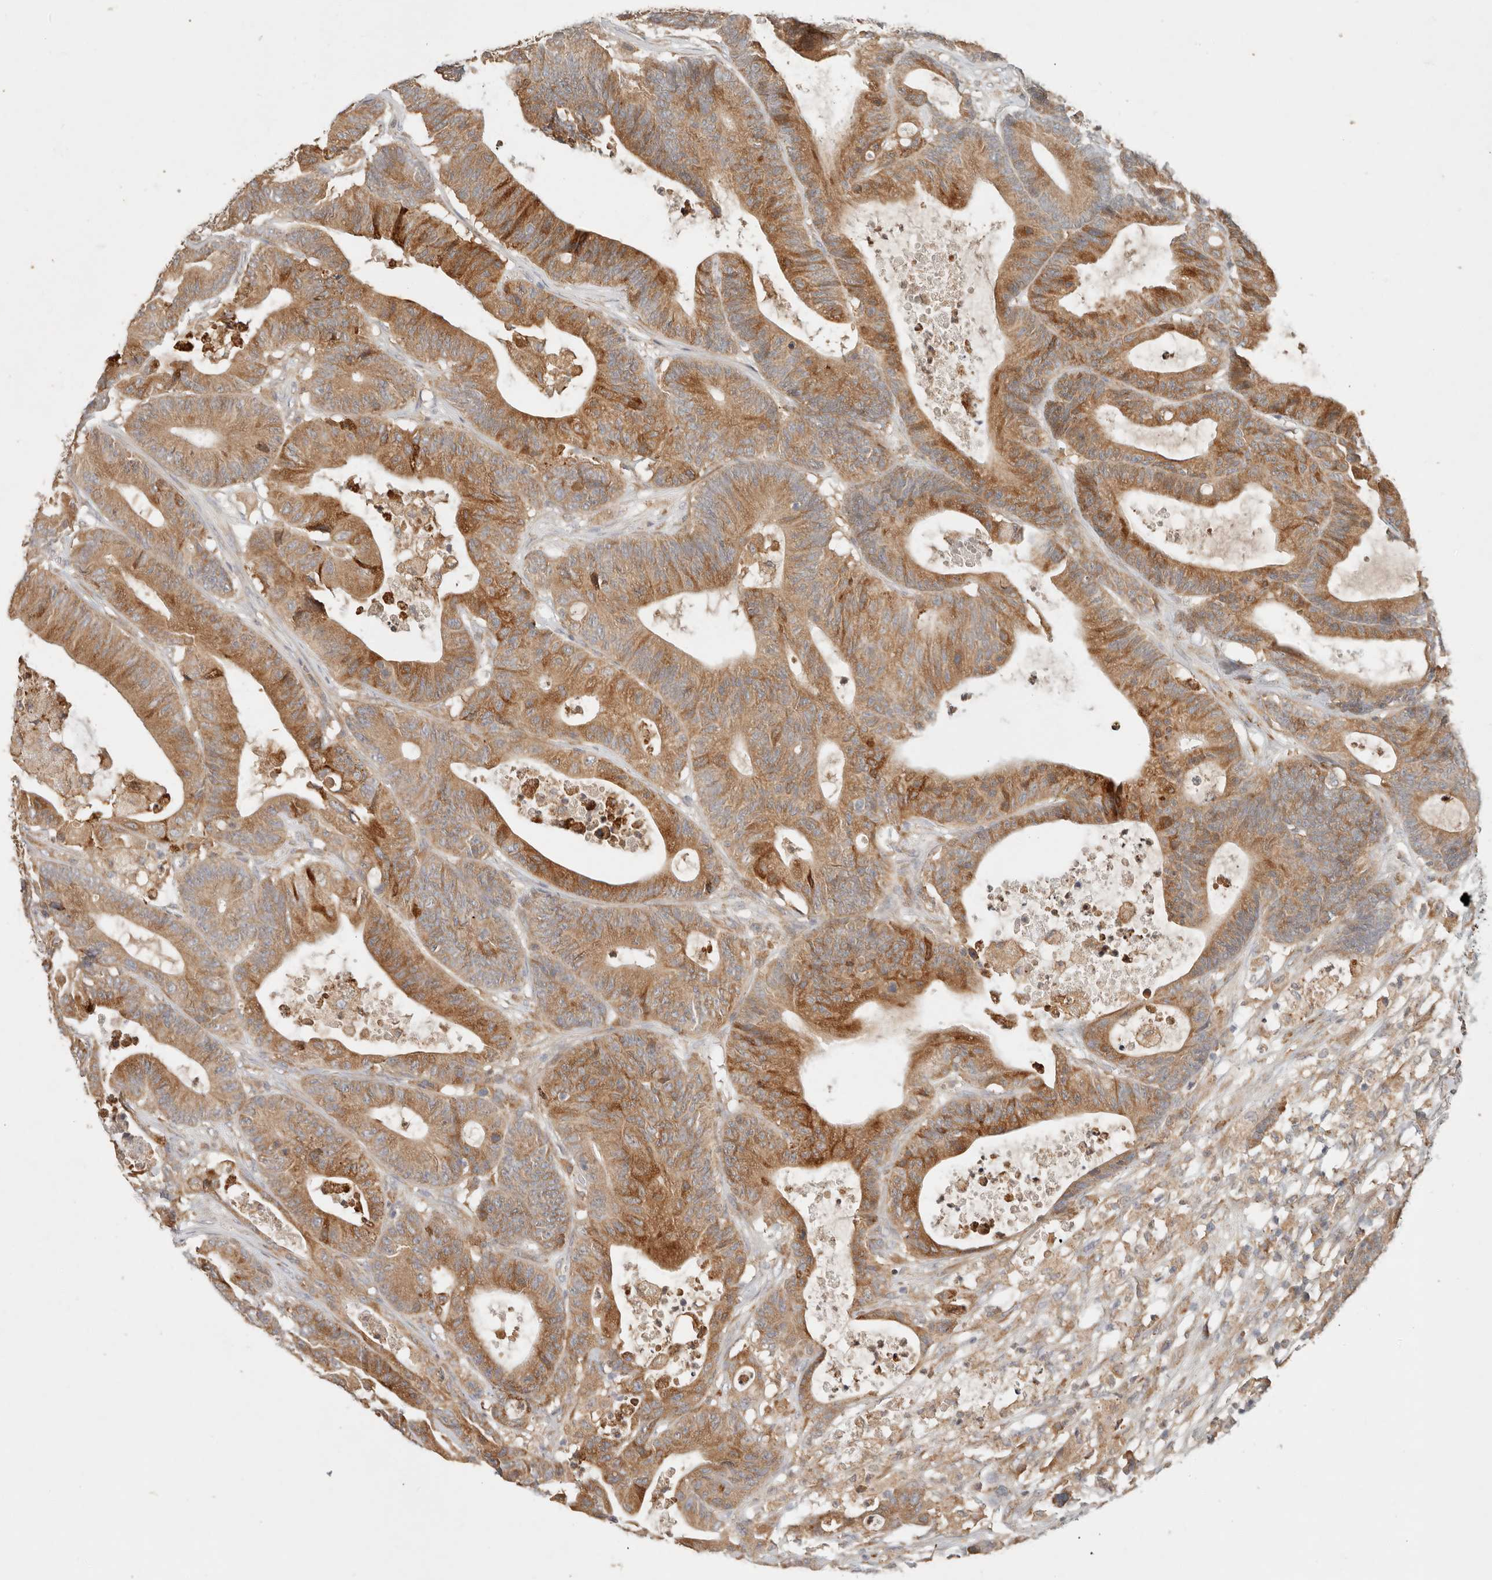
{"staining": {"intensity": "moderate", "quantity": ">75%", "location": "cytoplasmic/membranous"}, "tissue": "colorectal cancer", "cell_type": "Tumor cells", "image_type": "cancer", "snomed": [{"axis": "morphology", "description": "Adenocarcinoma, NOS"}, {"axis": "topography", "description": "Colon"}], "caption": "Colorectal cancer (adenocarcinoma) was stained to show a protein in brown. There is medium levels of moderate cytoplasmic/membranous expression in approximately >75% of tumor cells.", "gene": "ARHGEF10L", "patient": {"sex": "female", "age": 84}}